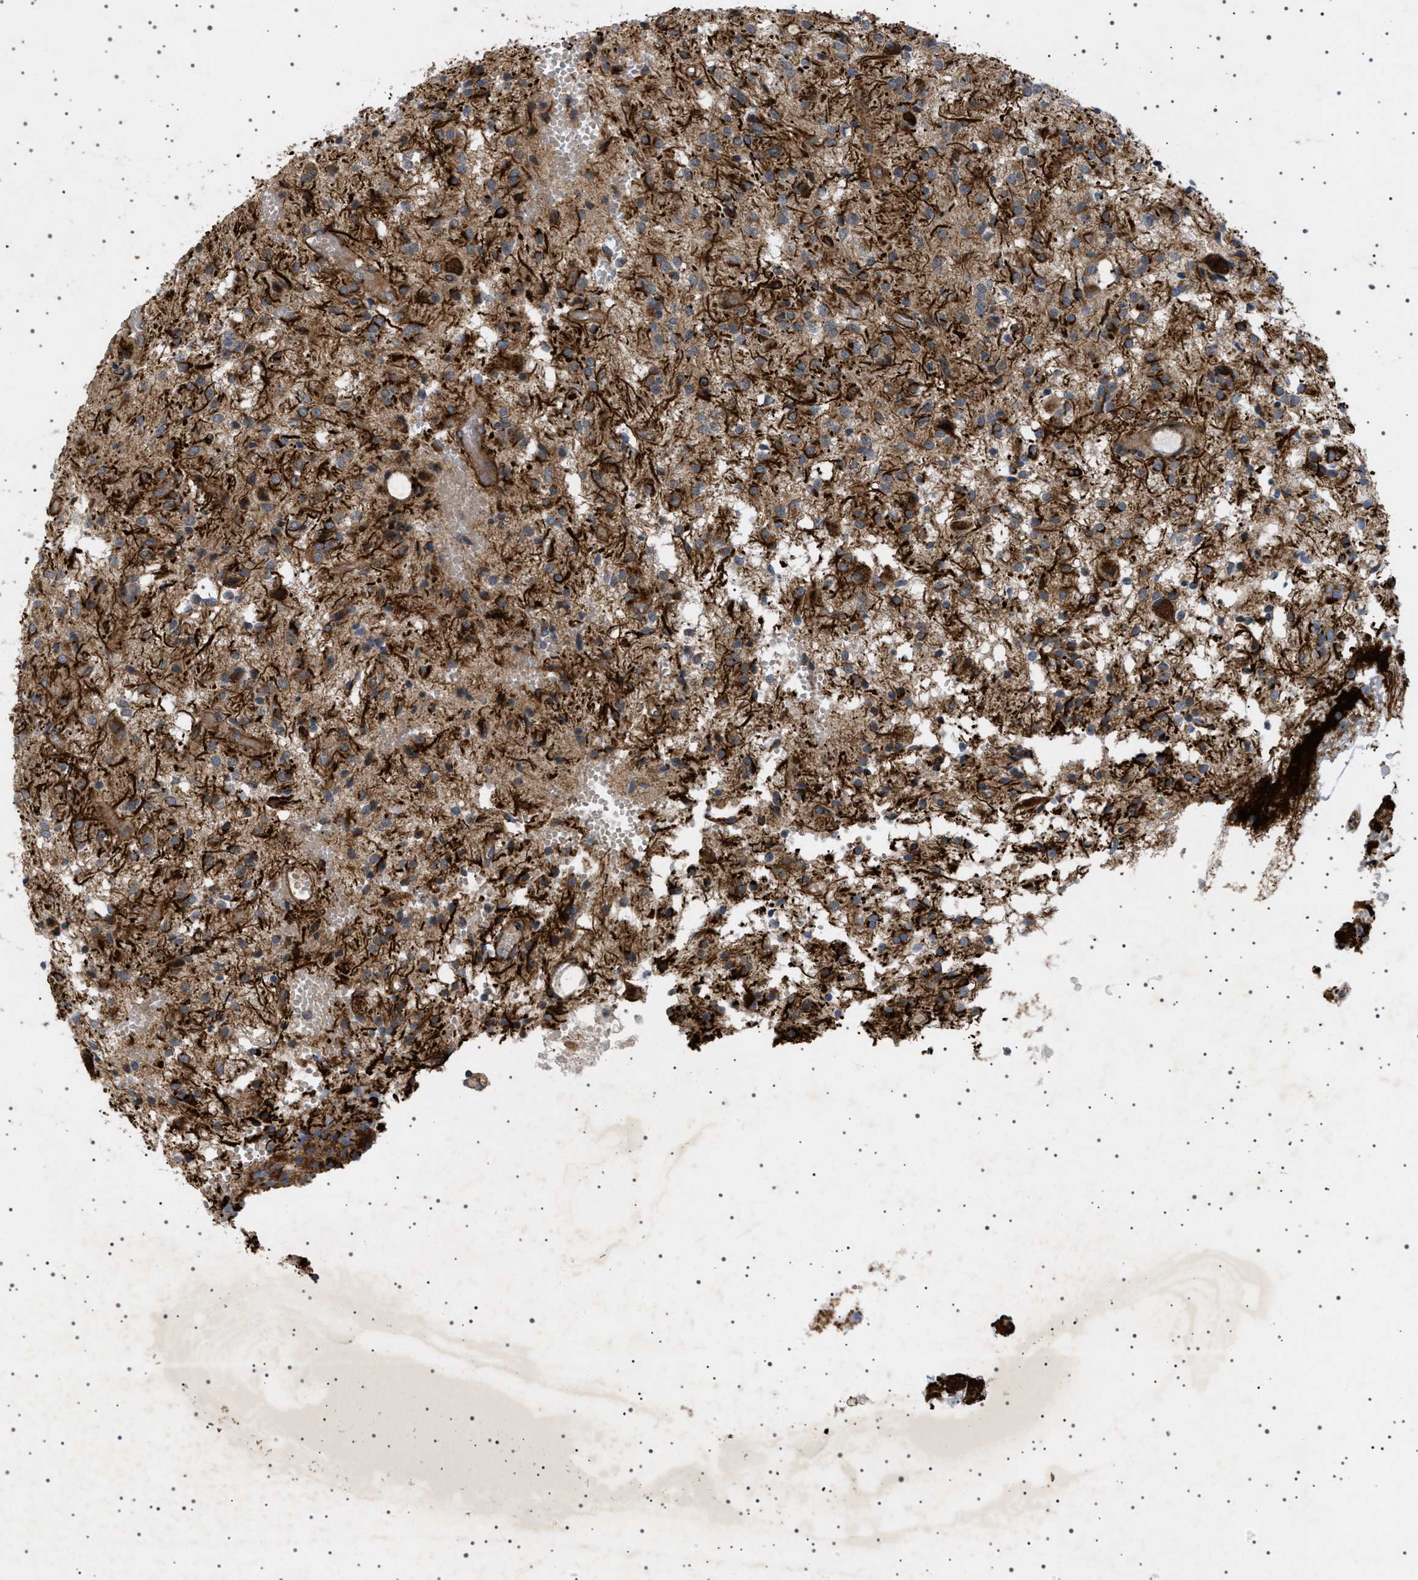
{"staining": {"intensity": "strong", "quantity": "25%-75%", "location": "cytoplasmic/membranous"}, "tissue": "glioma", "cell_type": "Tumor cells", "image_type": "cancer", "snomed": [{"axis": "morphology", "description": "Glioma, malignant, High grade"}, {"axis": "topography", "description": "Brain"}], "caption": "Glioma stained with immunohistochemistry shows strong cytoplasmic/membranous positivity in about 25%-75% of tumor cells.", "gene": "CCDC186", "patient": {"sex": "female", "age": 59}}